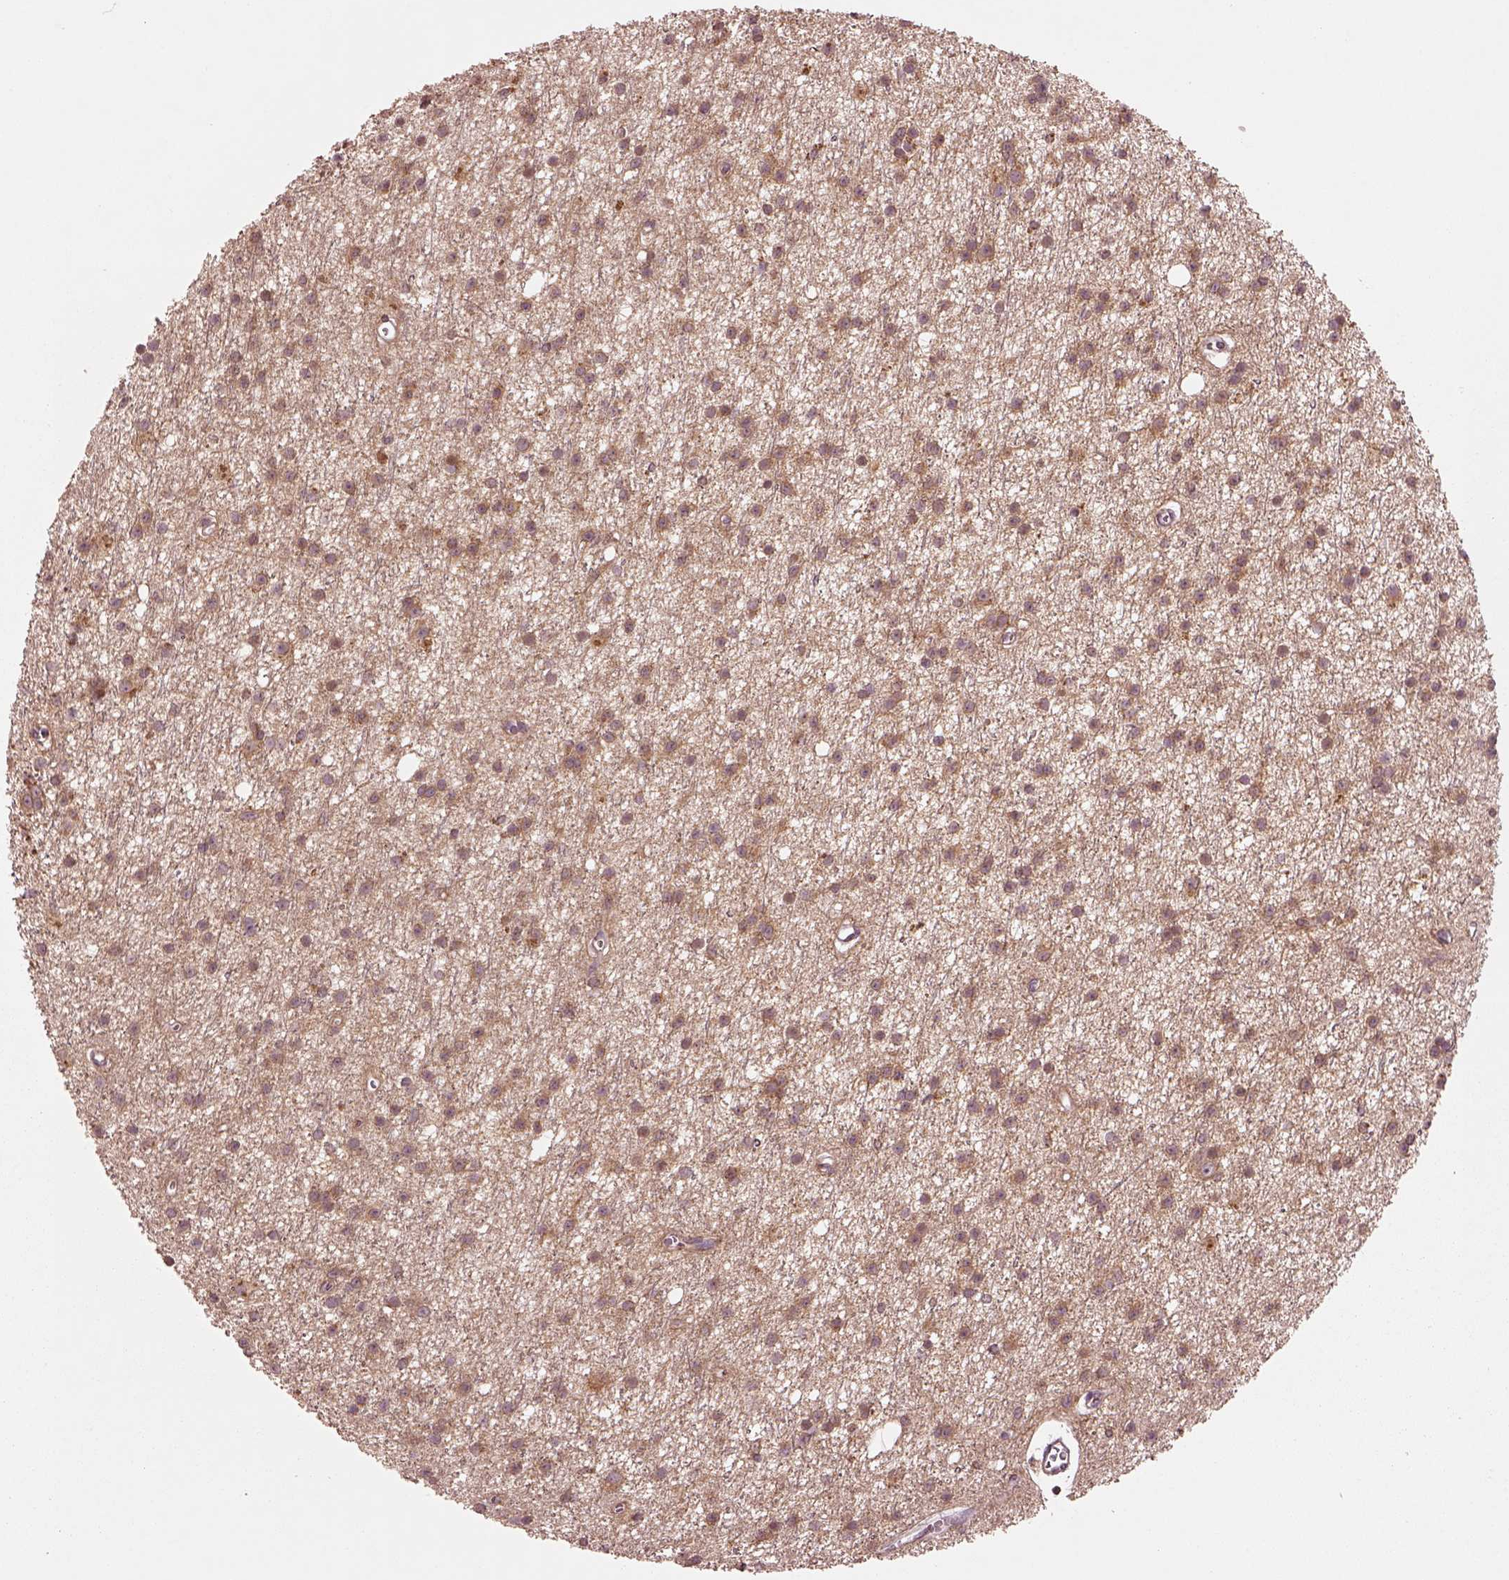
{"staining": {"intensity": "moderate", "quantity": ">75%", "location": "cytoplasmic/membranous"}, "tissue": "glioma", "cell_type": "Tumor cells", "image_type": "cancer", "snomed": [{"axis": "morphology", "description": "Glioma, malignant, Low grade"}, {"axis": "topography", "description": "Brain"}], "caption": "High-magnification brightfield microscopy of malignant glioma (low-grade) stained with DAB (brown) and counterstained with hematoxylin (blue). tumor cells exhibit moderate cytoplasmic/membranous expression is present in about>75% of cells.", "gene": "MTHFS", "patient": {"sex": "male", "age": 27}}